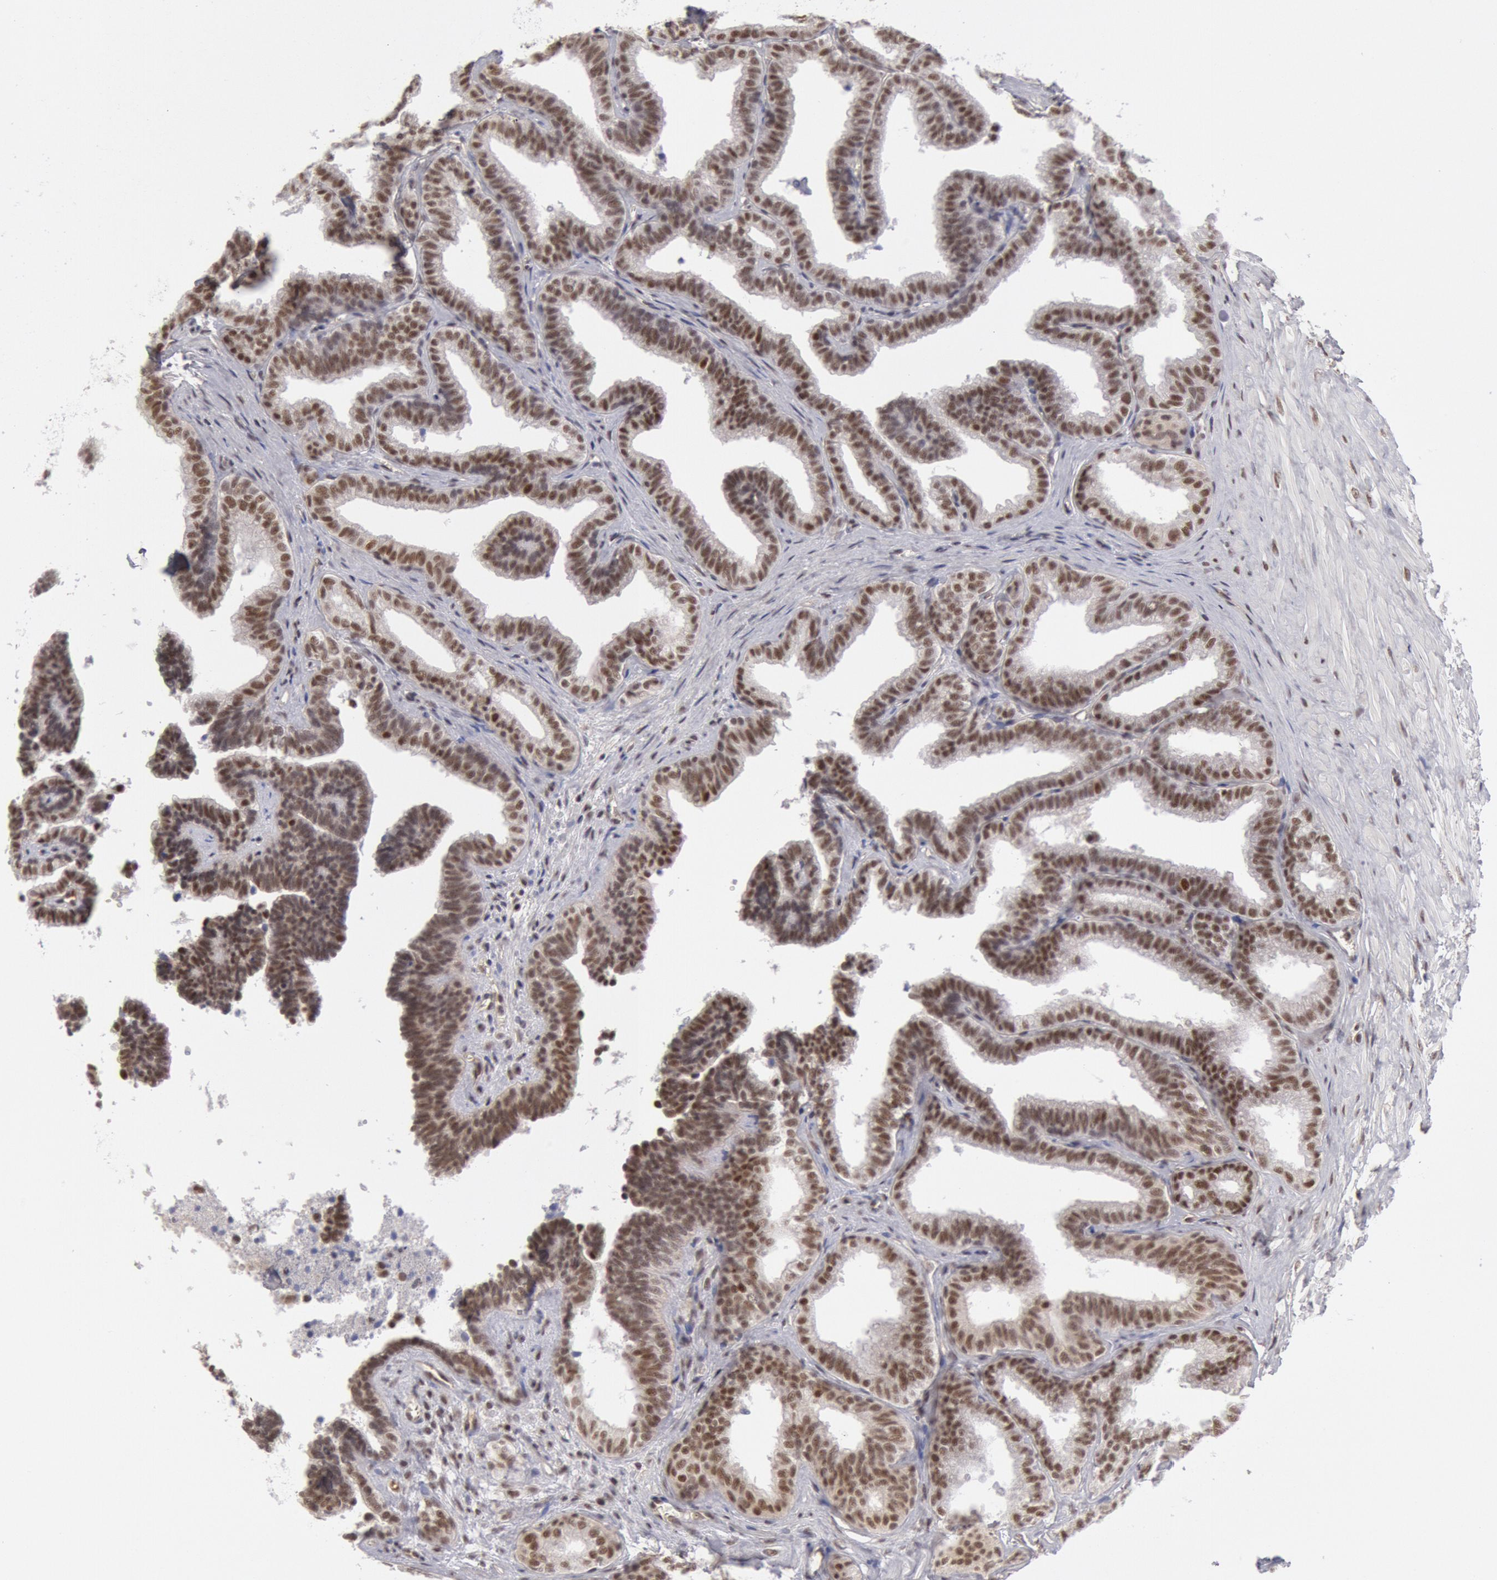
{"staining": {"intensity": "moderate", "quantity": ">75%", "location": "nuclear"}, "tissue": "seminal vesicle", "cell_type": "Glandular cells", "image_type": "normal", "snomed": [{"axis": "morphology", "description": "Normal tissue, NOS"}, {"axis": "topography", "description": "Seminal veicle"}], "caption": "The immunohistochemical stain labels moderate nuclear expression in glandular cells of unremarkable seminal vesicle.", "gene": "PPP4R3B", "patient": {"sex": "male", "age": 26}}